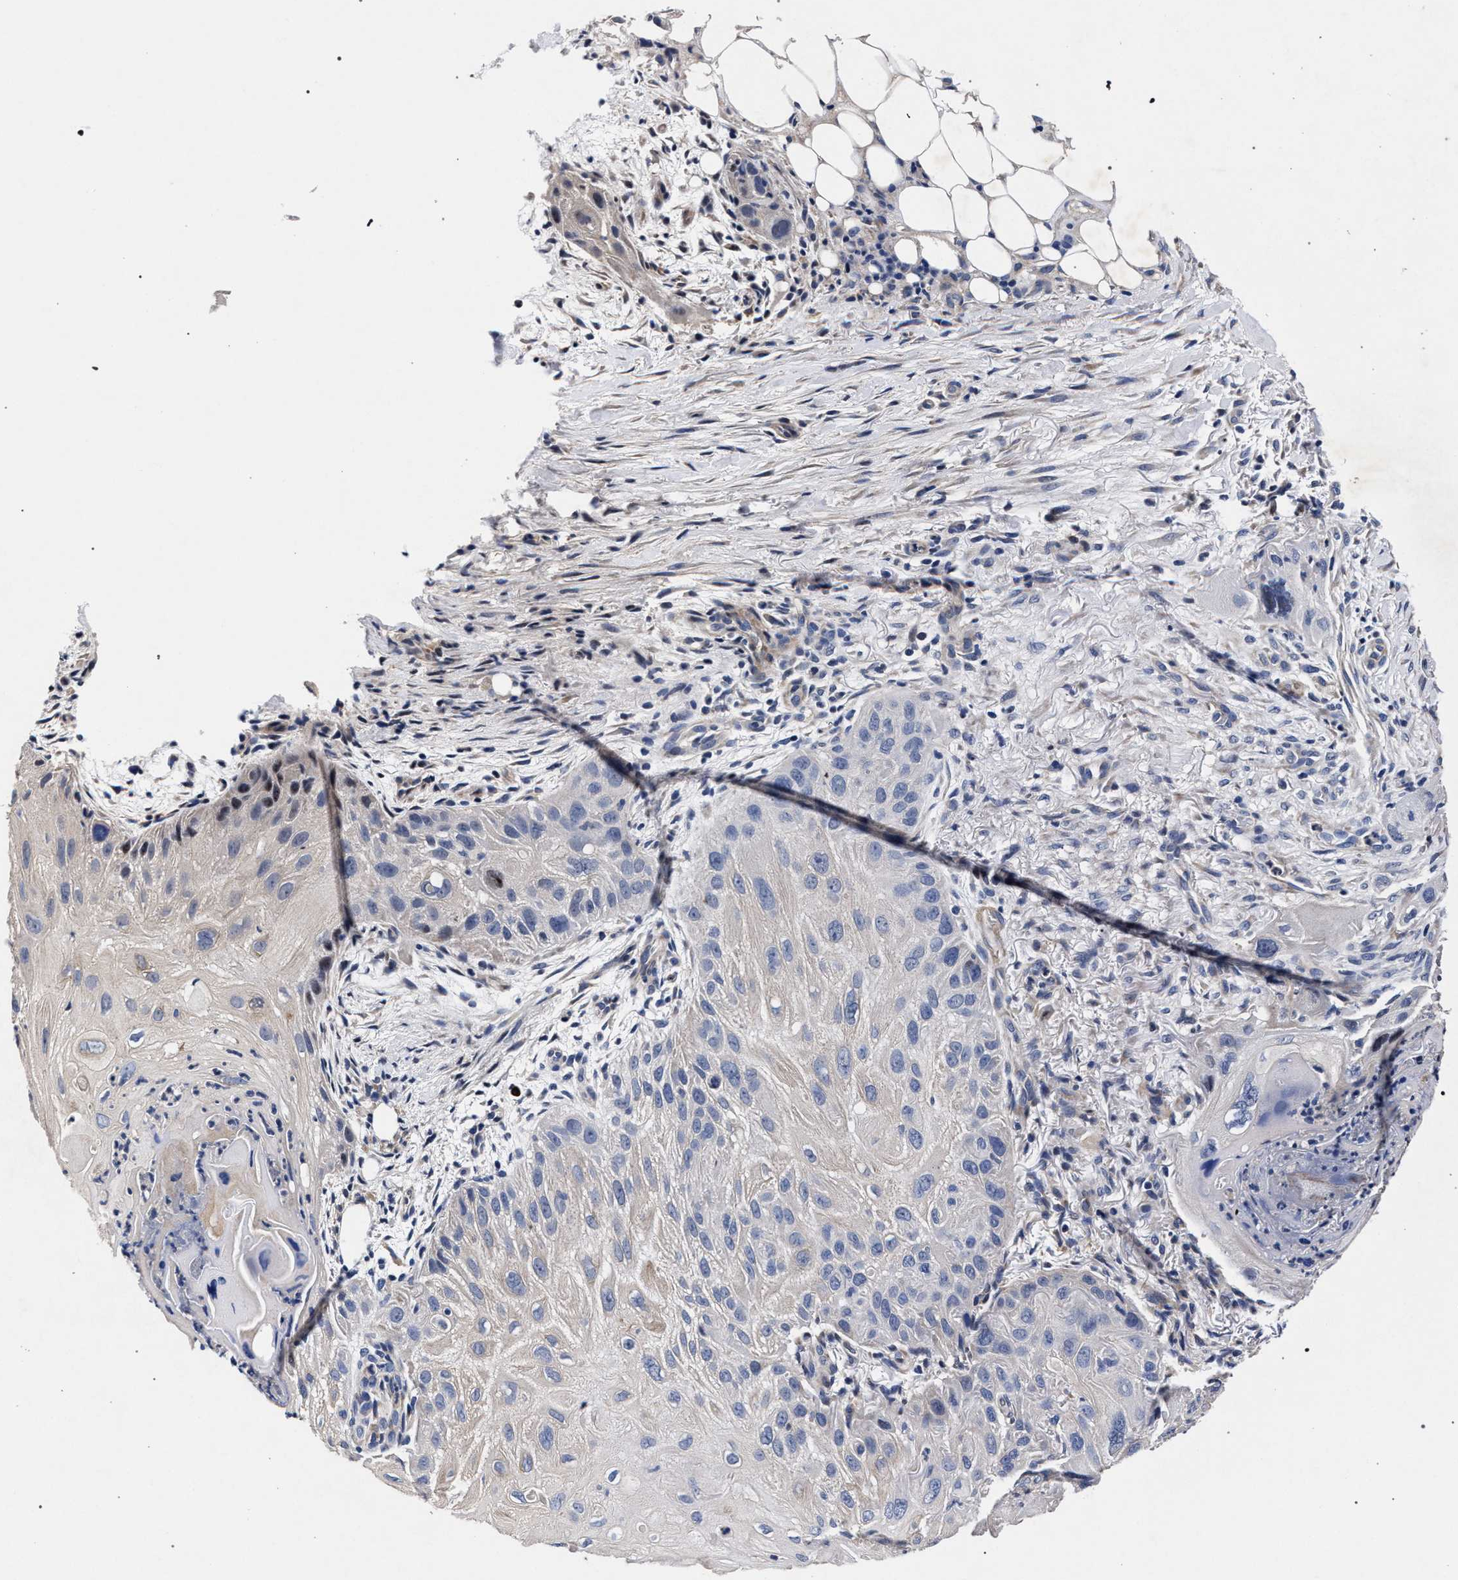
{"staining": {"intensity": "negative", "quantity": "none", "location": "none"}, "tissue": "skin cancer", "cell_type": "Tumor cells", "image_type": "cancer", "snomed": [{"axis": "morphology", "description": "Squamous cell carcinoma, NOS"}, {"axis": "topography", "description": "Skin"}], "caption": "Protein analysis of skin squamous cell carcinoma reveals no significant positivity in tumor cells. (Immunohistochemistry, brightfield microscopy, high magnification).", "gene": "CFAP95", "patient": {"sex": "female", "age": 77}}